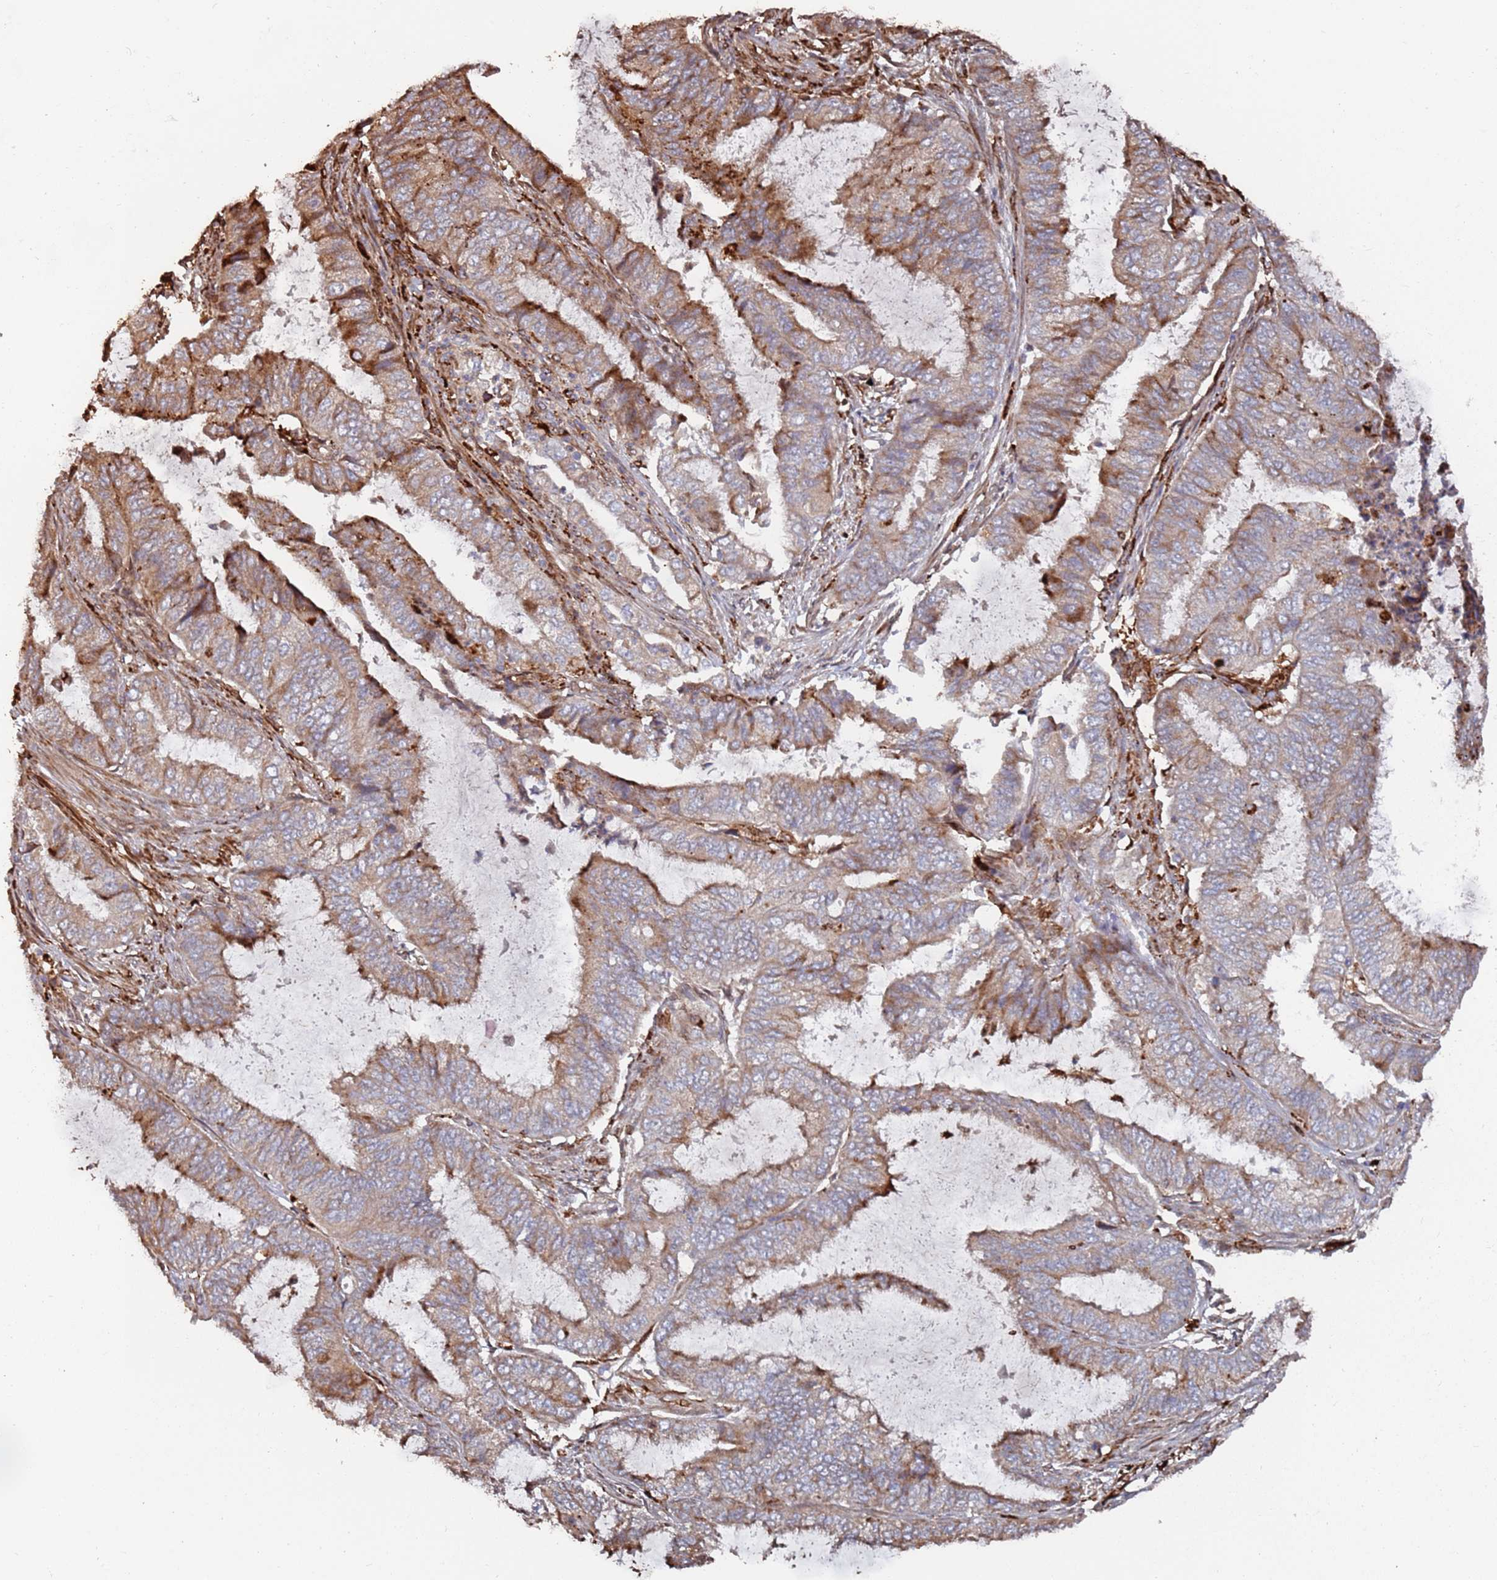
{"staining": {"intensity": "strong", "quantity": "25%-75%", "location": "cytoplasmic/membranous"}, "tissue": "endometrial cancer", "cell_type": "Tumor cells", "image_type": "cancer", "snomed": [{"axis": "morphology", "description": "Adenocarcinoma, NOS"}, {"axis": "topography", "description": "Endometrium"}], "caption": "An IHC image of neoplastic tissue is shown. Protein staining in brown labels strong cytoplasmic/membranous positivity in endometrial cancer within tumor cells.", "gene": "LACC1", "patient": {"sex": "female", "age": 51}}